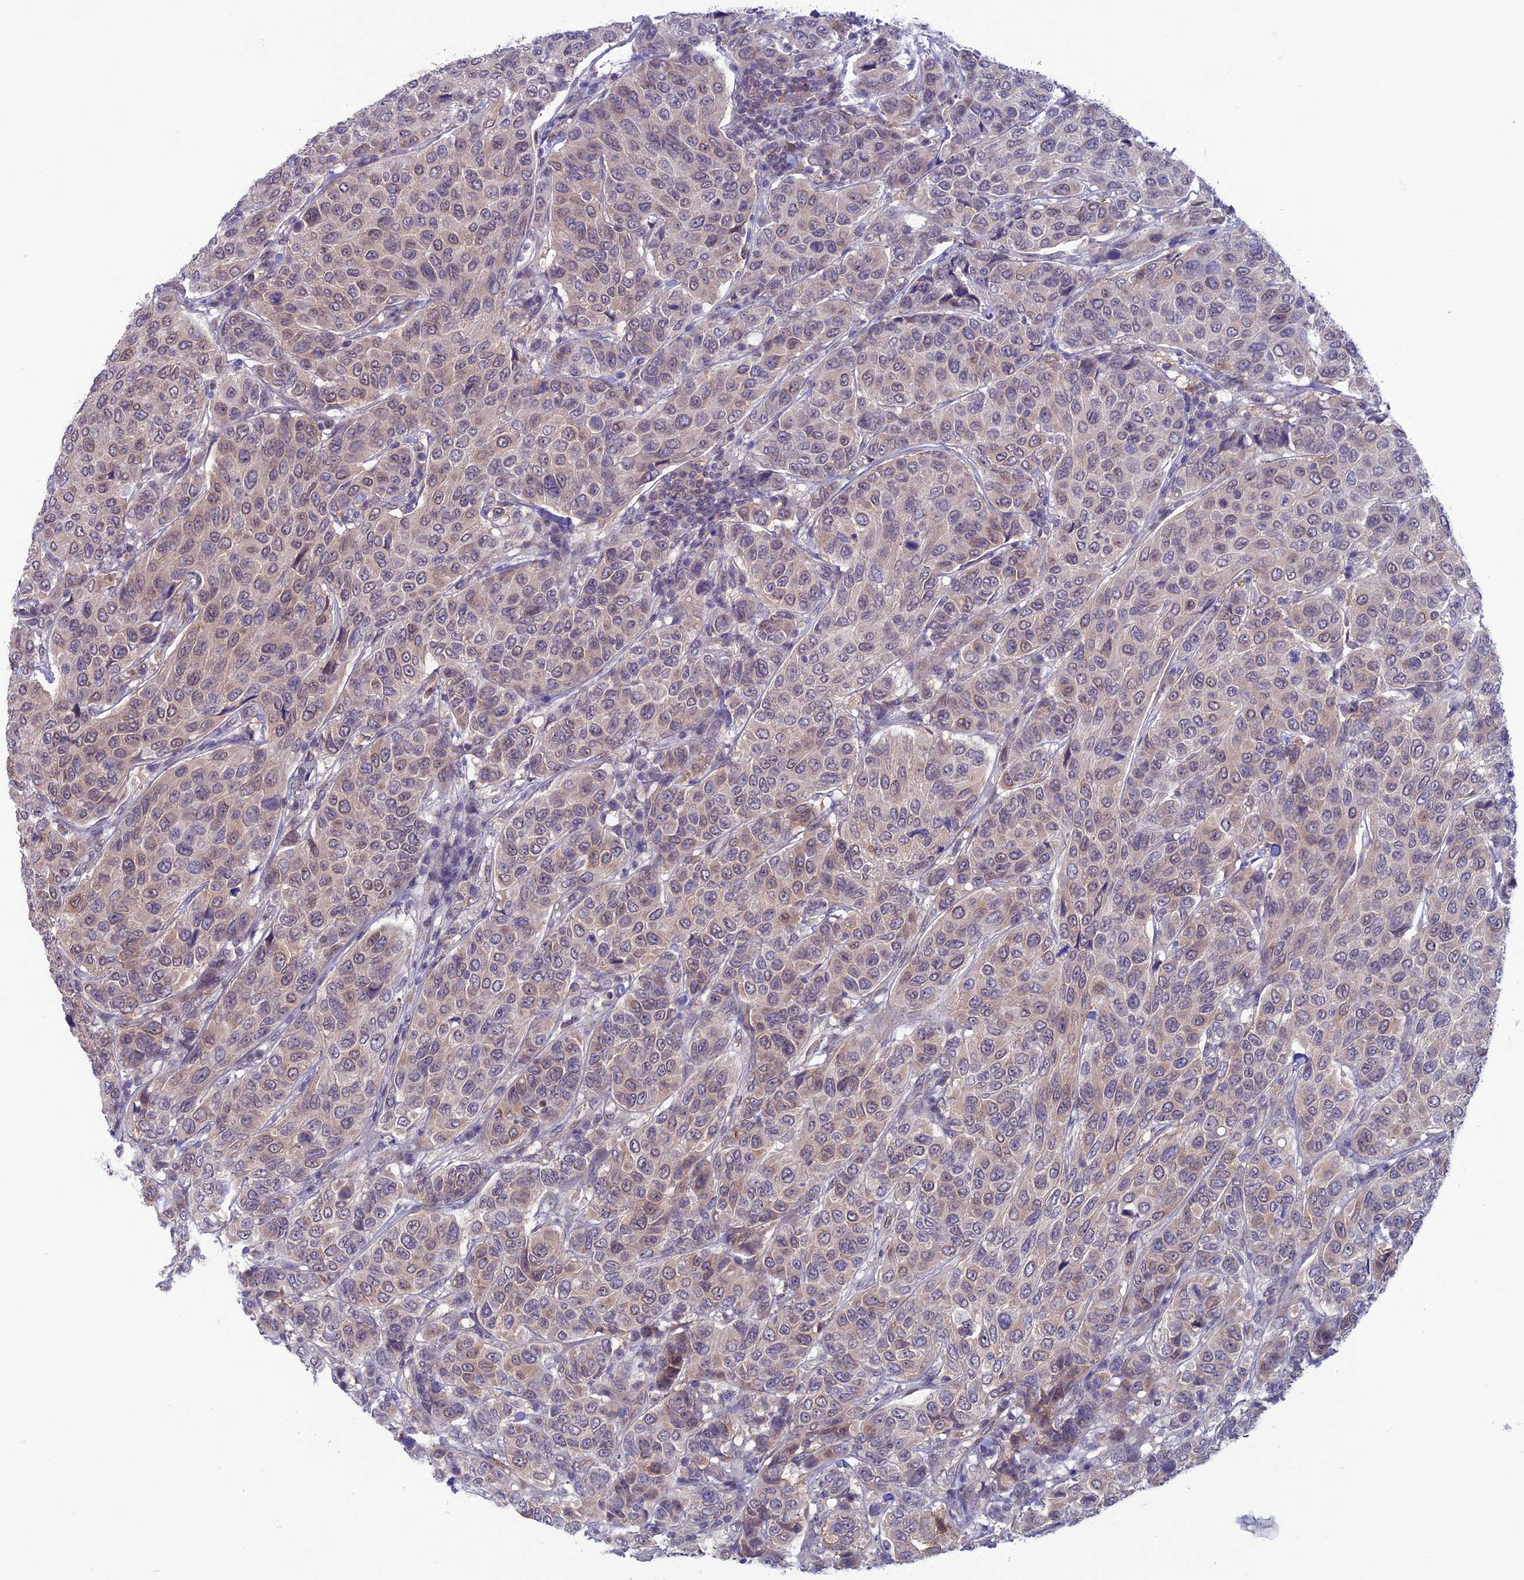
{"staining": {"intensity": "weak", "quantity": "25%-75%", "location": "cytoplasmic/membranous,nuclear"}, "tissue": "breast cancer", "cell_type": "Tumor cells", "image_type": "cancer", "snomed": [{"axis": "morphology", "description": "Duct carcinoma"}, {"axis": "topography", "description": "Breast"}], "caption": "This is an image of immunohistochemistry staining of infiltrating ductal carcinoma (breast), which shows weak expression in the cytoplasmic/membranous and nuclear of tumor cells.", "gene": "WDR46", "patient": {"sex": "female", "age": 55}}